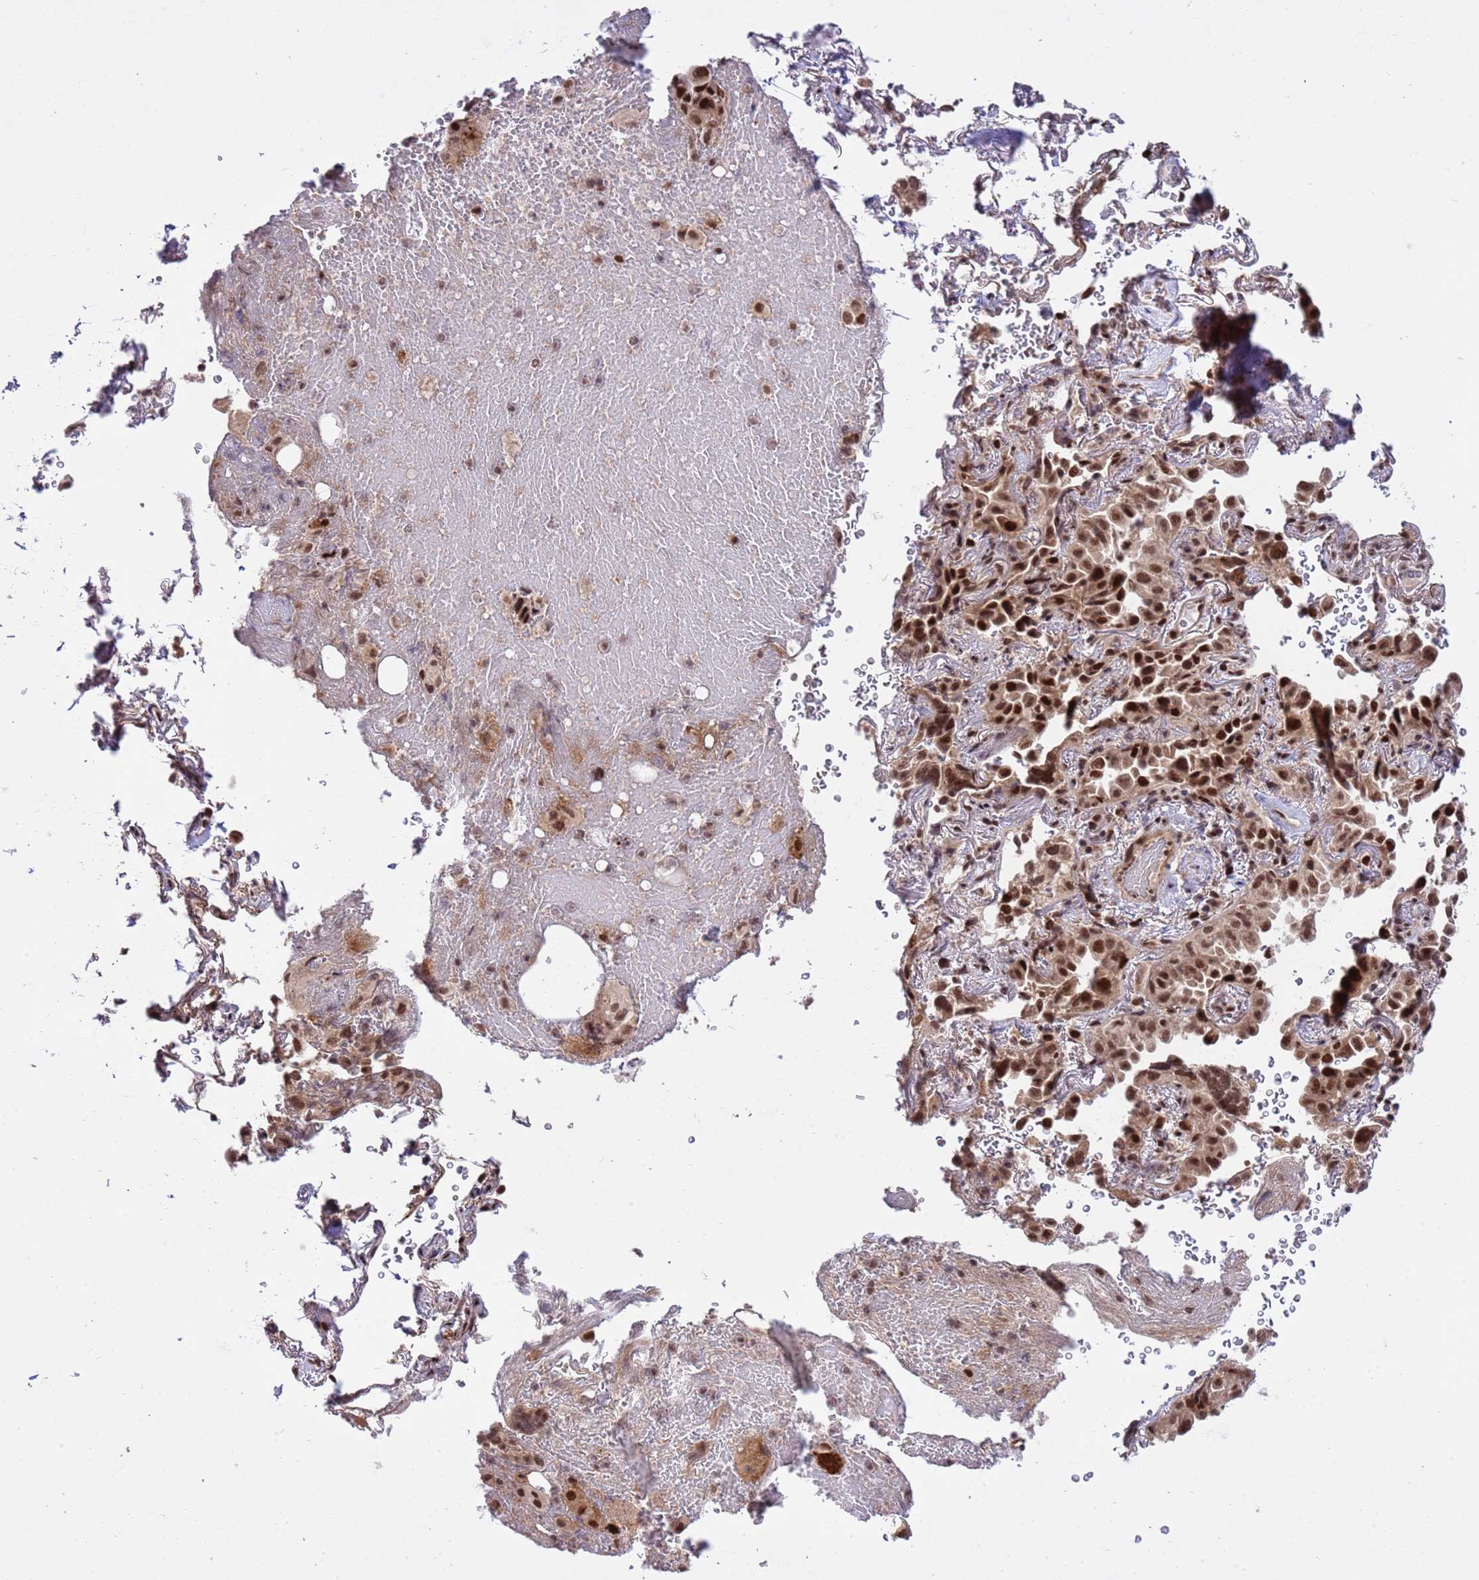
{"staining": {"intensity": "moderate", "quantity": ">75%", "location": "nuclear"}, "tissue": "lung cancer", "cell_type": "Tumor cells", "image_type": "cancer", "snomed": [{"axis": "morphology", "description": "Adenocarcinoma, NOS"}, {"axis": "topography", "description": "Lung"}], "caption": "Lung cancer (adenocarcinoma) was stained to show a protein in brown. There is medium levels of moderate nuclear positivity in about >75% of tumor cells.", "gene": "PPM1H", "patient": {"sex": "female", "age": 69}}